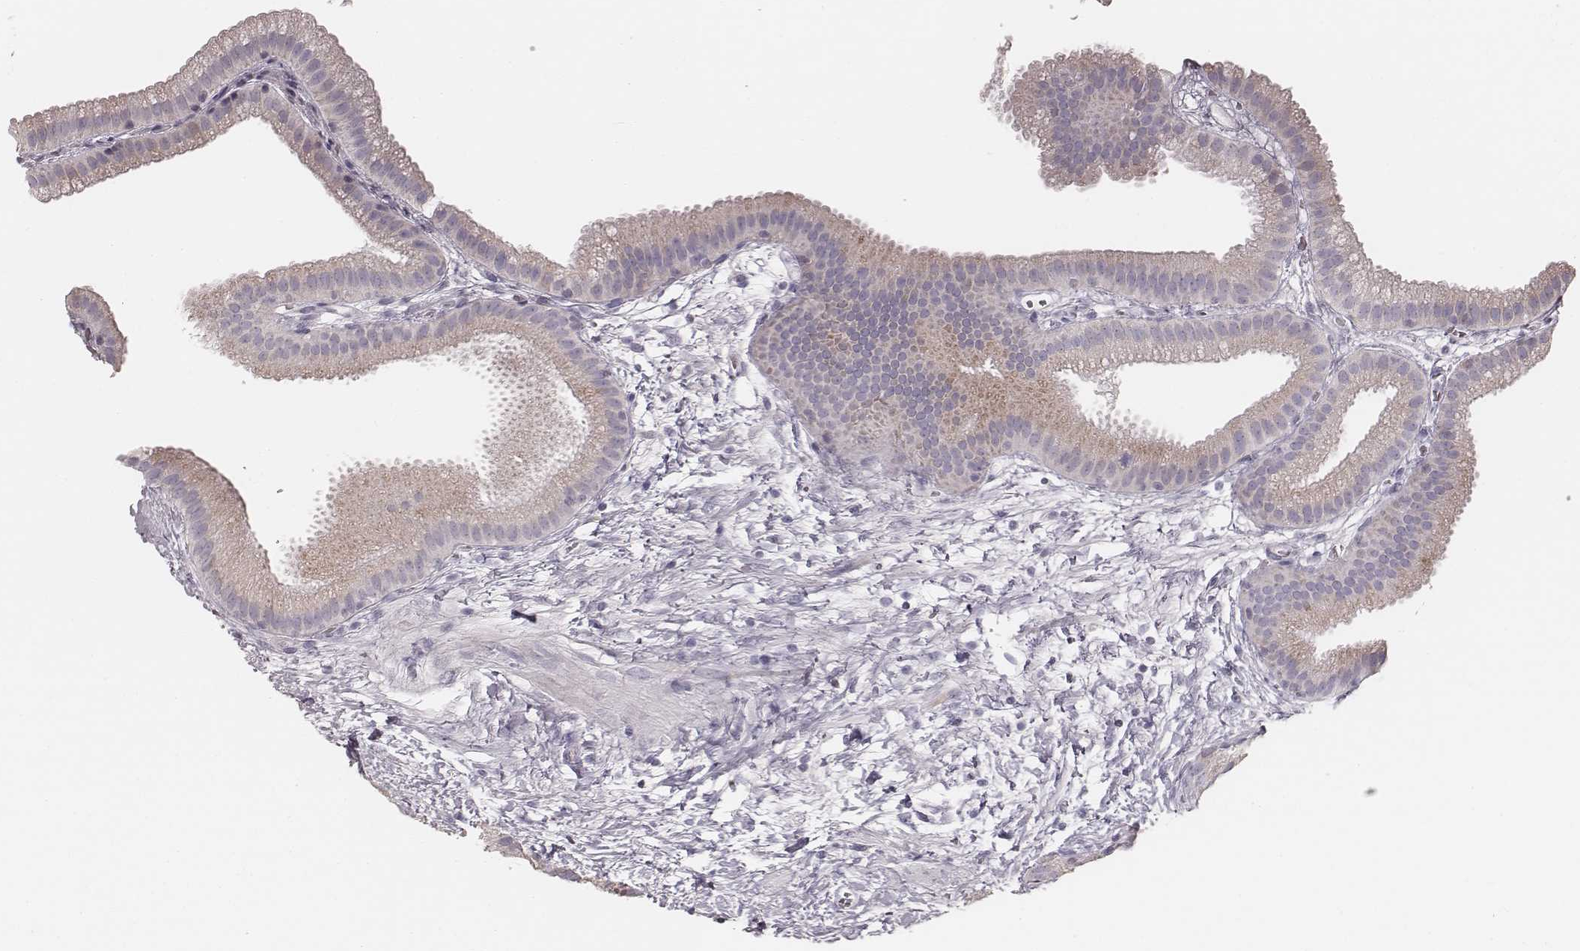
{"staining": {"intensity": "negative", "quantity": "none", "location": "none"}, "tissue": "gallbladder", "cell_type": "Glandular cells", "image_type": "normal", "snomed": [{"axis": "morphology", "description": "Normal tissue, NOS"}, {"axis": "topography", "description": "Gallbladder"}], "caption": "Immunohistochemistry micrograph of normal gallbladder: human gallbladder stained with DAB (3,3'-diaminobenzidine) demonstrates no significant protein expression in glandular cells.", "gene": "KIF5C", "patient": {"sex": "female", "age": 63}}